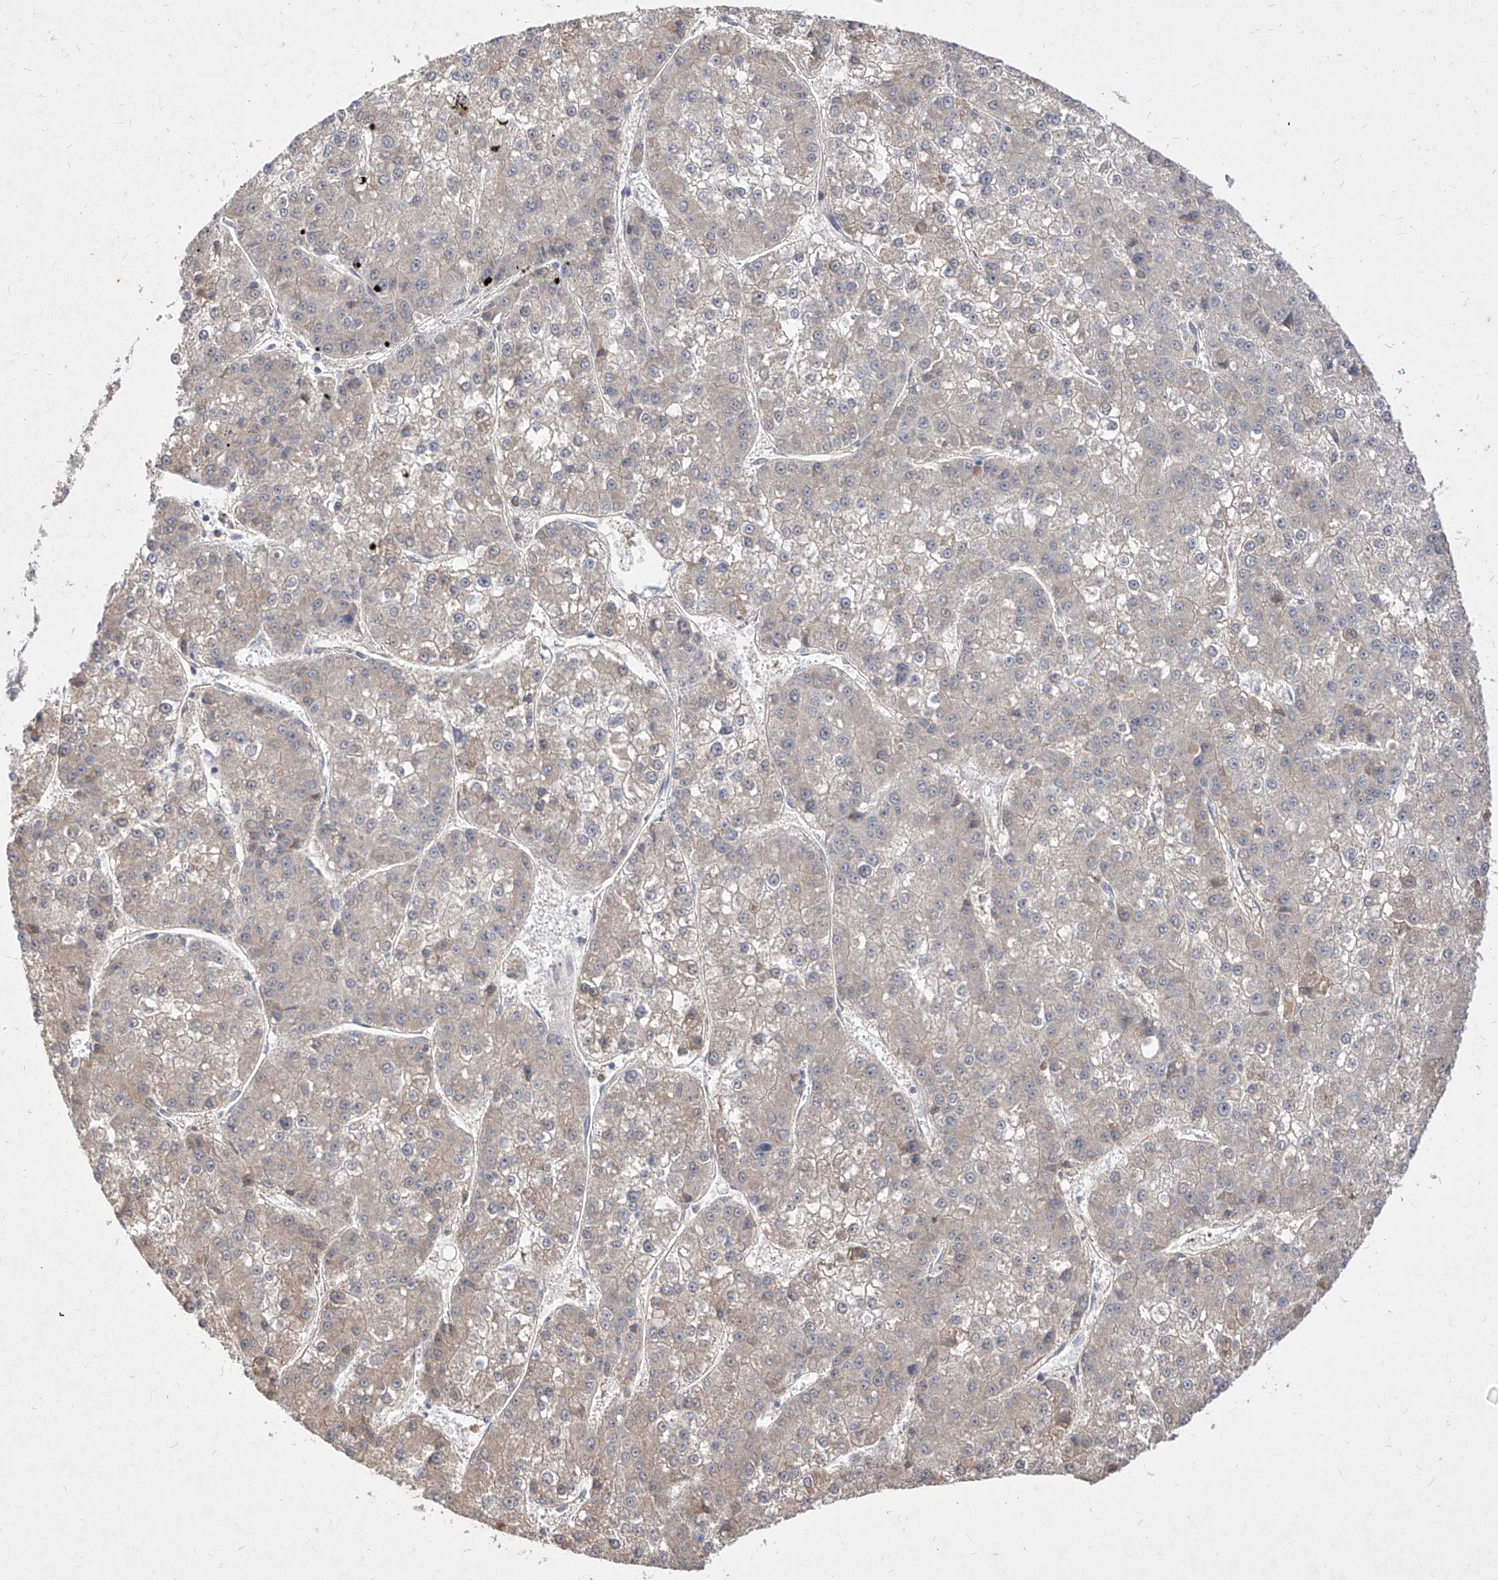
{"staining": {"intensity": "negative", "quantity": "none", "location": "none"}, "tissue": "liver cancer", "cell_type": "Tumor cells", "image_type": "cancer", "snomed": [{"axis": "morphology", "description": "Carcinoma, Hepatocellular, NOS"}, {"axis": "topography", "description": "Liver"}], "caption": "This image is of liver cancer stained with IHC to label a protein in brown with the nuclei are counter-stained blue. There is no expression in tumor cells.", "gene": "C4A", "patient": {"sex": "female", "age": 73}}